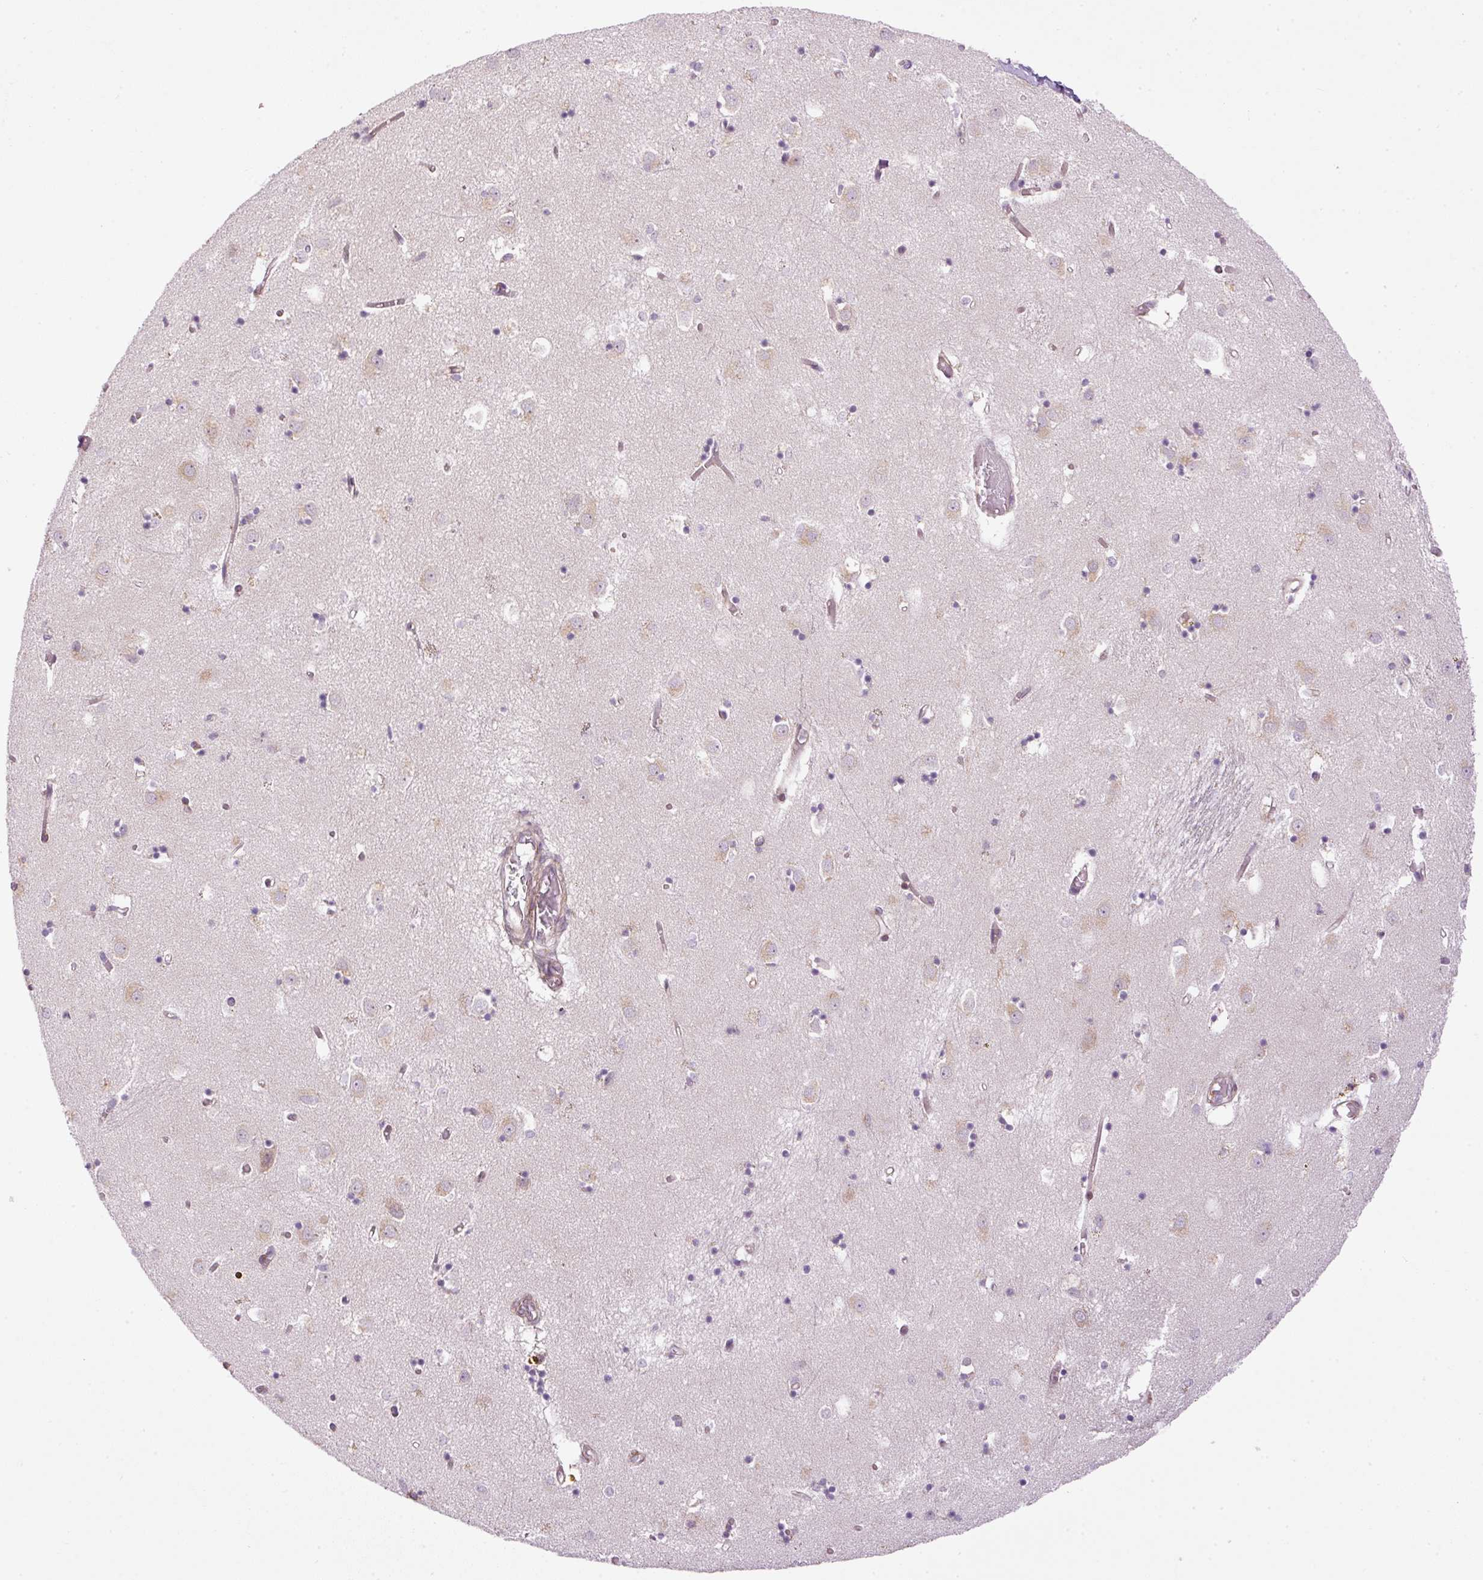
{"staining": {"intensity": "moderate", "quantity": "<25%", "location": "cytoplasmic/membranous"}, "tissue": "caudate", "cell_type": "Glial cells", "image_type": "normal", "snomed": [{"axis": "morphology", "description": "Normal tissue, NOS"}, {"axis": "topography", "description": "Lateral ventricle wall"}], "caption": "Immunohistochemistry (IHC) histopathology image of normal caudate: human caudate stained using immunohistochemistry demonstrates low levels of moderate protein expression localized specifically in the cytoplasmic/membranous of glial cells, appearing as a cytoplasmic/membranous brown color.", "gene": "MZT2A", "patient": {"sex": "male", "age": 70}}